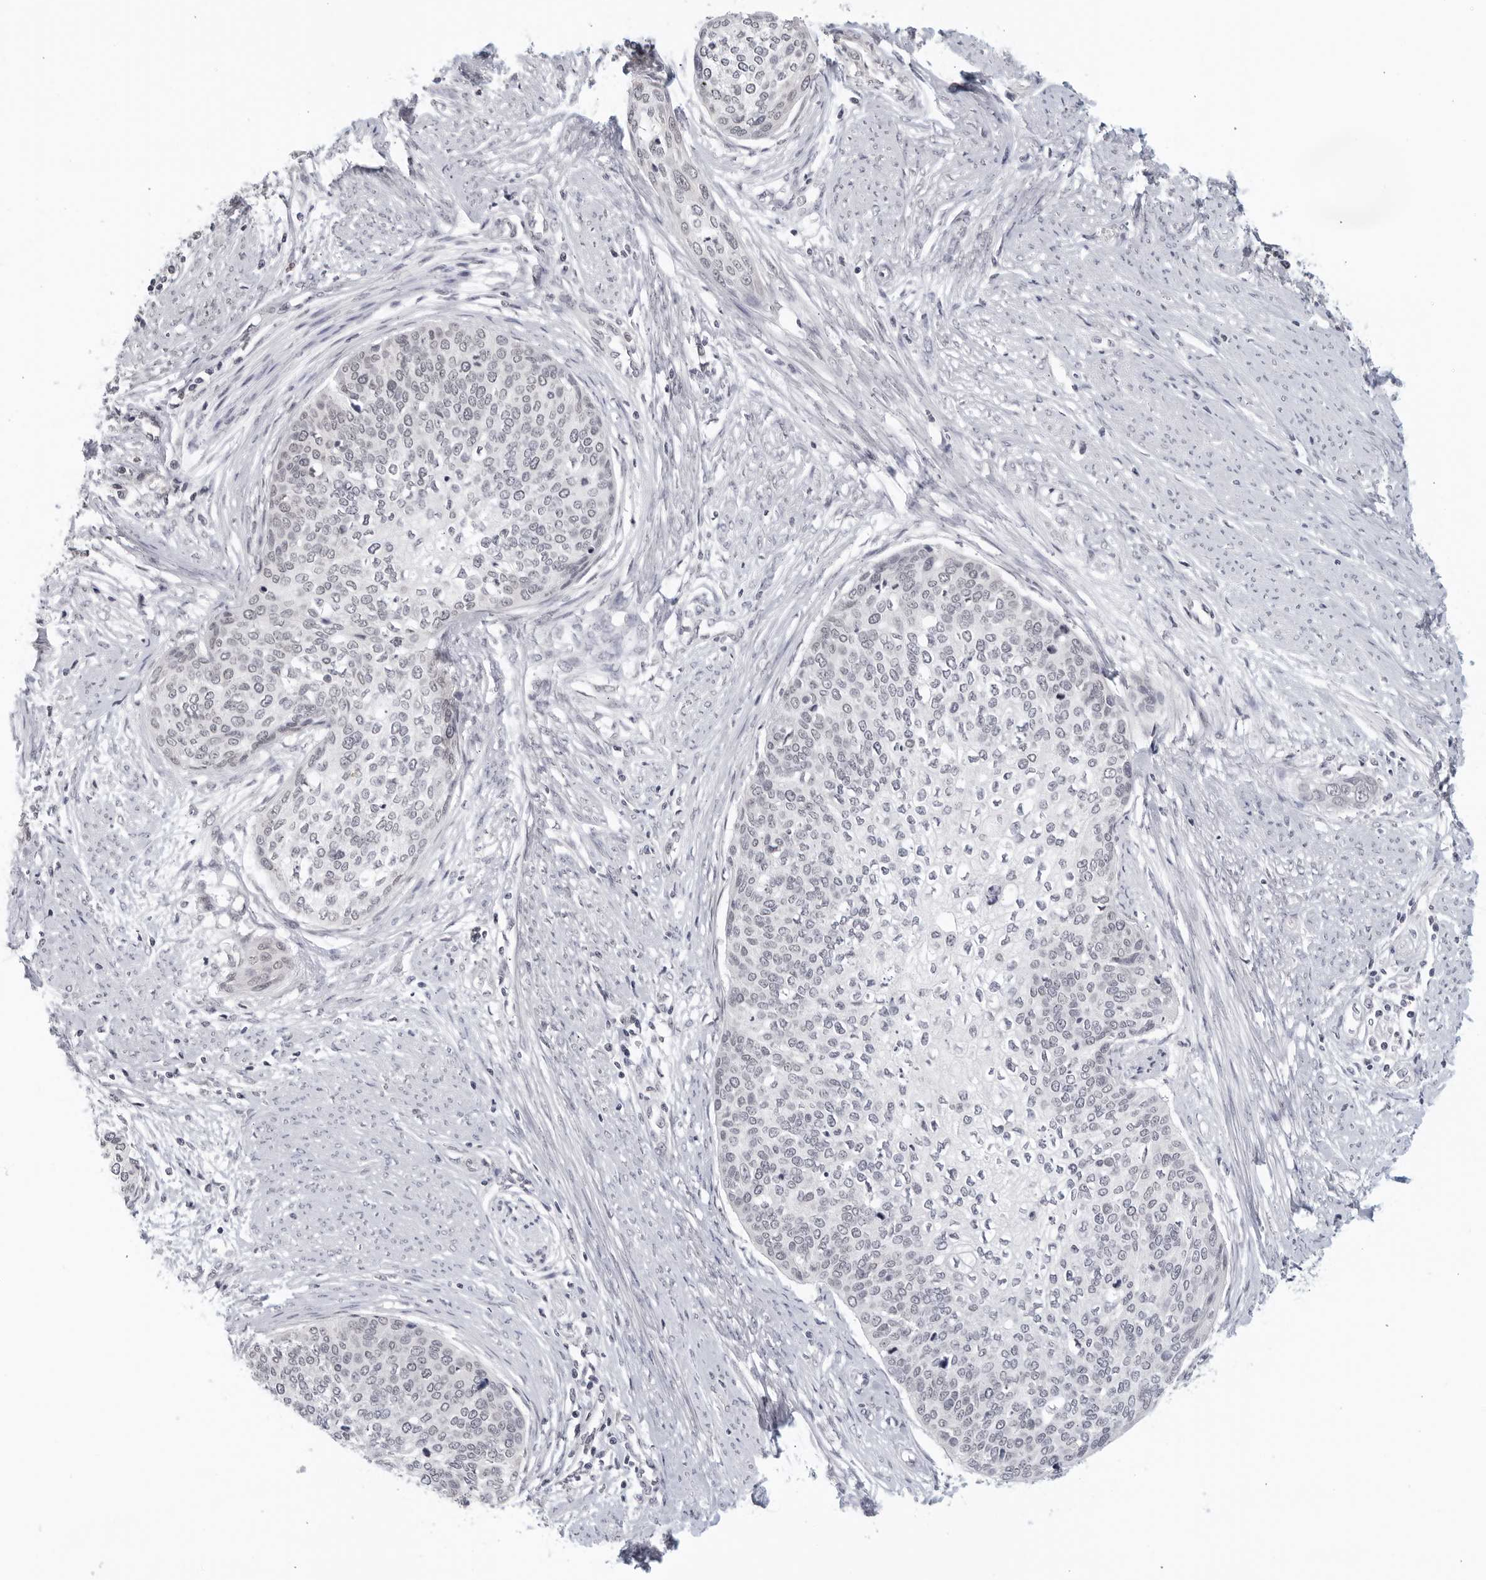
{"staining": {"intensity": "negative", "quantity": "none", "location": "none"}, "tissue": "cervical cancer", "cell_type": "Tumor cells", "image_type": "cancer", "snomed": [{"axis": "morphology", "description": "Squamous cell carcinoma, NOS"}, {"axis": "topography", "description": "Cervix"}], "caption": "Photomicrograph shows no protein positivity in tumor cells of cervical cancer (squamous cell carcinoma) tissue.", "gene": "RAB11FIP3", "patient": {"sex": "female", "age": 37}}